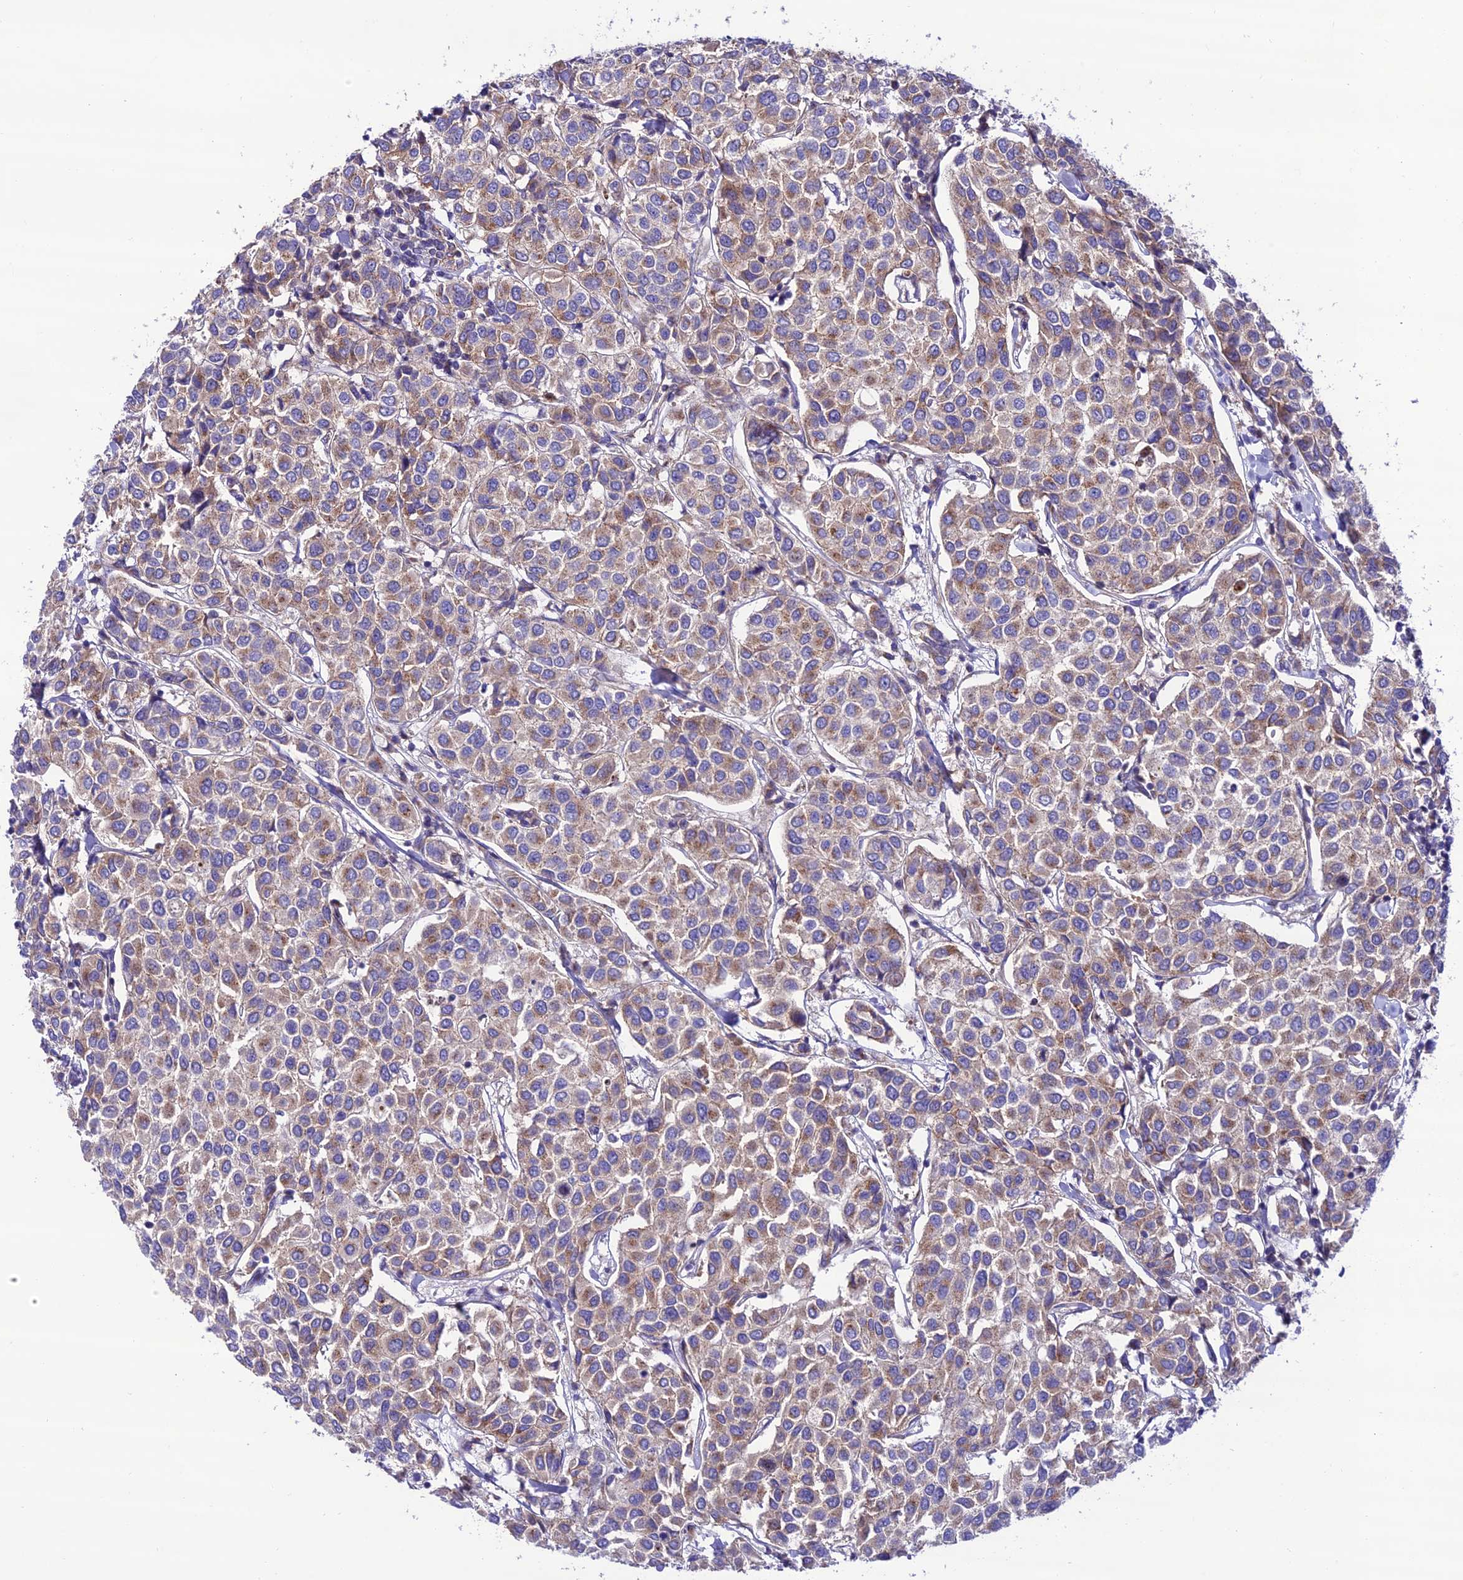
{"staining": {"intensity": "moderate", "quantity": ">75%", "location": "cytoplasmic/membranous"}, "tissue": "breast cancer", "cell_type": "Tumor cells", "image_type": "cancer", "snomed": [{"axis": "morphology", "description": "Duct carcinoma"}, {"axis": "topography", "description": "Breast"}], "caption": "Breast cancer stained for a protein (brown) displays moderate cytoplasmic/membranous positive expression in about >75% of tumor cells.", "gene": "LACTB2", "patient": {"sex": "female", "age": 55}}